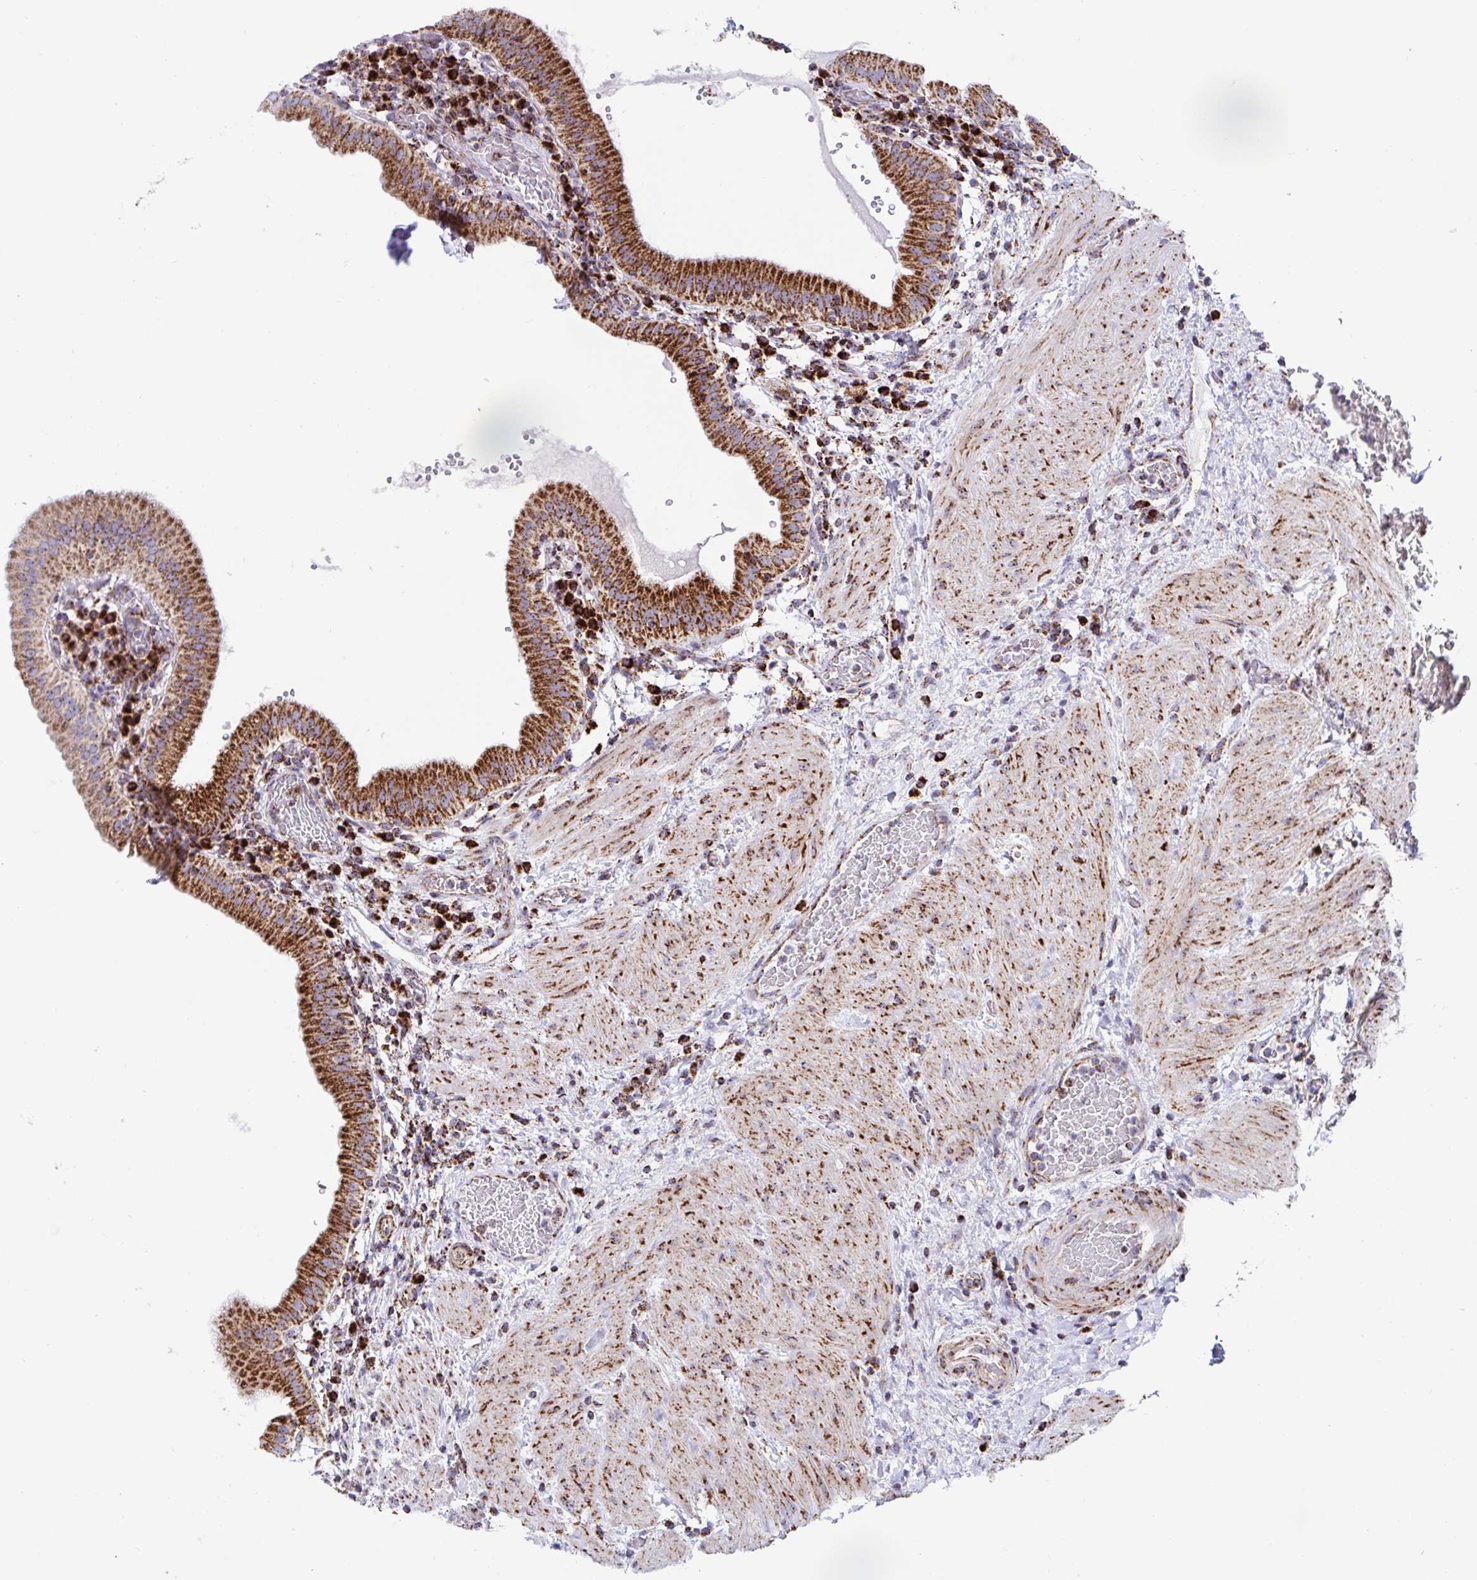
{"staining": {"intensity": "strong", "quantity": ">75%", "location": "cytoplasmic/membranous"}, "tissue": "gallbladder", "cell_type": "Glandular cells", "image_type": "normal", "snomed": [{"axis": "morphology", "description": "Normal tissue, NOS"}, {"axis": "topography", "description": "Gallbladder"}], "caption": "Protein analysis of benign gallbladder reveals strong cytoplasmic/membranous expression in approximately >75% of glandular cells. The staining was performed using DAB (3,3'-diaminobenzidine), with brown indicating positive protein expression. Nuclei are stained blue with hematoxylin.", "gene": "ATP5MJ", "patient": {"sex": "male", "age": 26}}